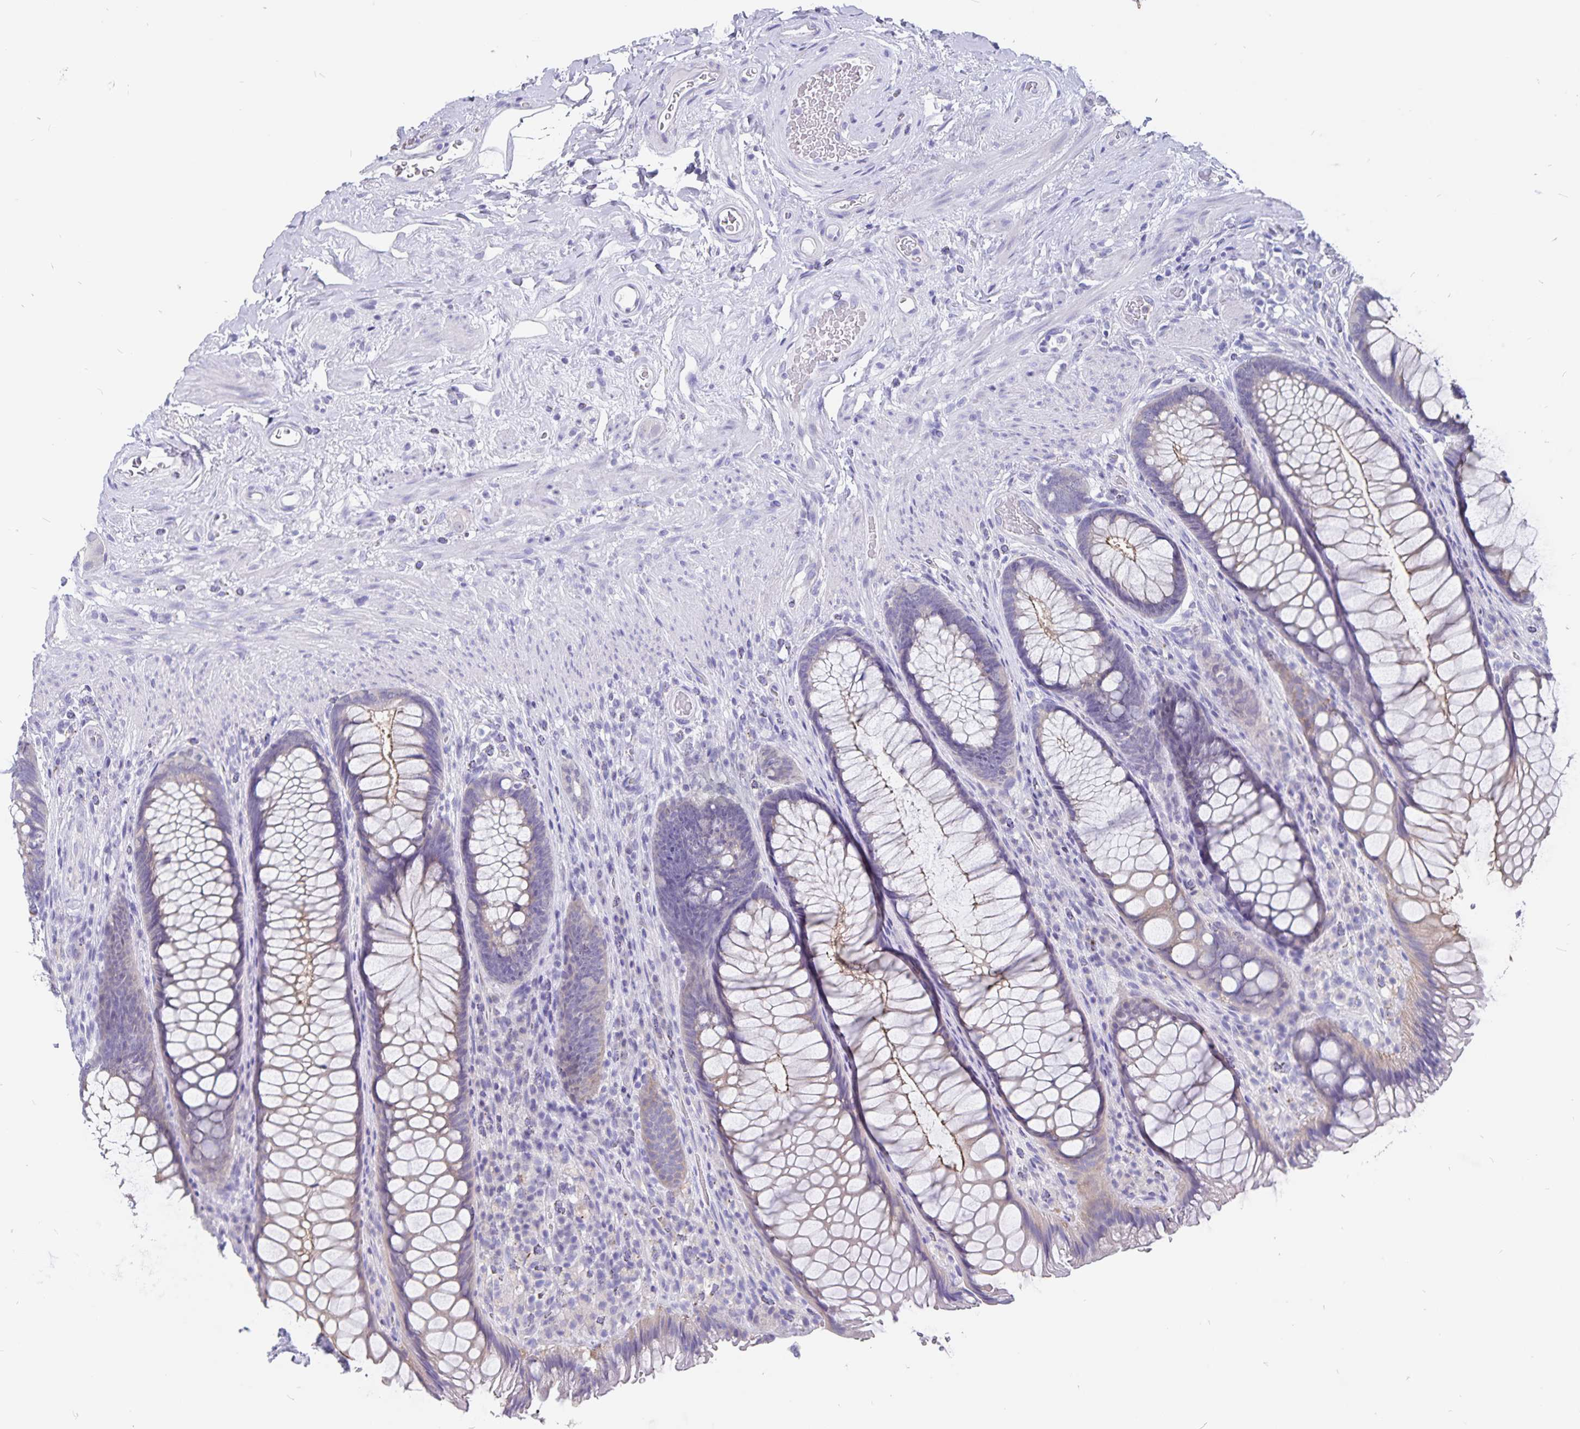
{"staining": {"intensity": "weak", "quantity": "25%-75%", "location": "cytoplasmic/membranous"}, "tissue": "rectum", "cell_type": "Glandular cells", "image_type": "normal", "snomed": [{"axis": "morphology", "description": "Normal tissue, NOS"}, {"axis": "topography", "description": "Smooth muscle"}, {"axis": "topography", "description": "Rectum"}], "caption": "Immunohistochemistry (IHC) (DAB (3,3'-diaminobenzidine)) staining of normal human rectum exhibits weak cytoplasmic/membranous protein positivity in about 25%-75% of glandular cells. (brown staining indicates protein expression, while blue staining denotes nuclei).", "gene": "SNTN", "patient": {"sex": "male", "age": 53}}